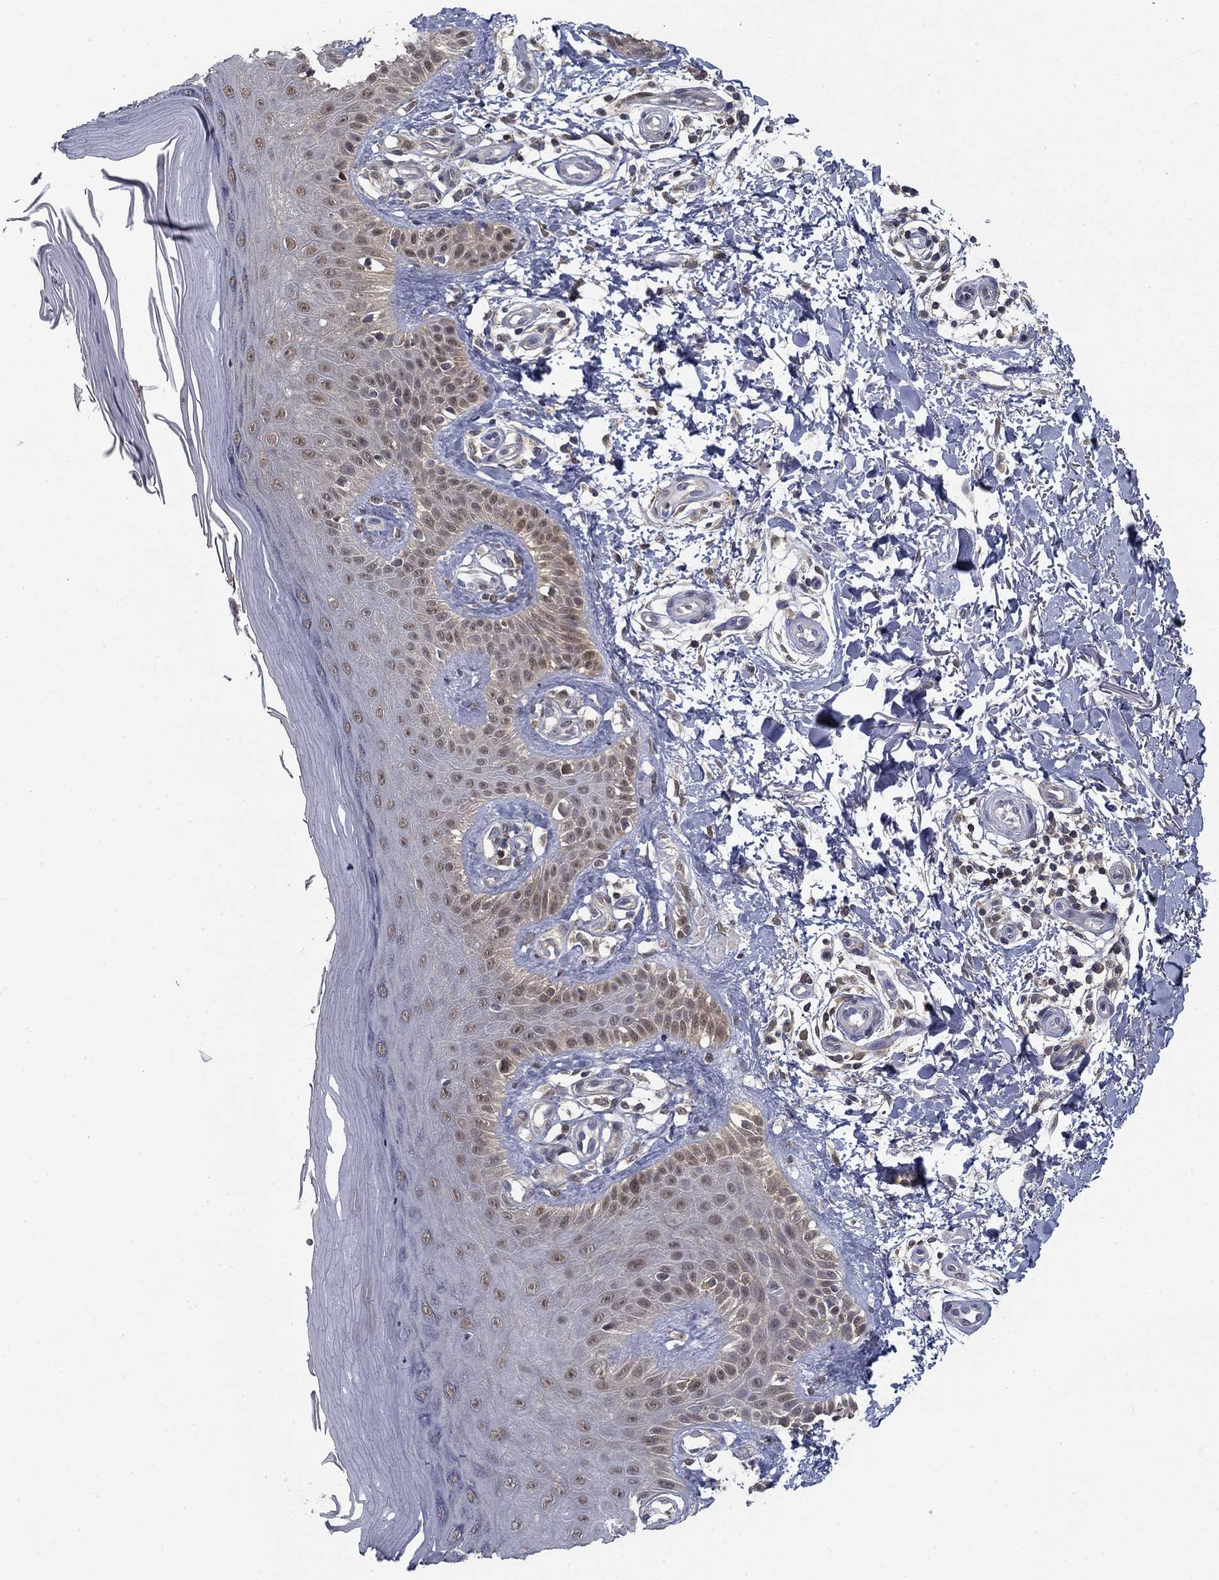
{"staining": {"intensity": "negative", "quantity": "none", "location": "none"}, "tissue": "skin", "cell_type": "Fibroblasts", "image_type": "normal", "snomed": [{"axis": "morphology", "description": "Normal tissue, NOS"}, {"axis": "morphology", "description": "Inflammation, NOS"}, {"axis": "morphology", "description": "Fibrosis, NOS"}, {"axis": "topography", "description": "Skin"}], "caption": "Human skin stained for a protein using immunohistochemistry reveals no staining in fibroblasts.", "gene": "NIT2", "patient": {"sex": "male", "age": 71}}